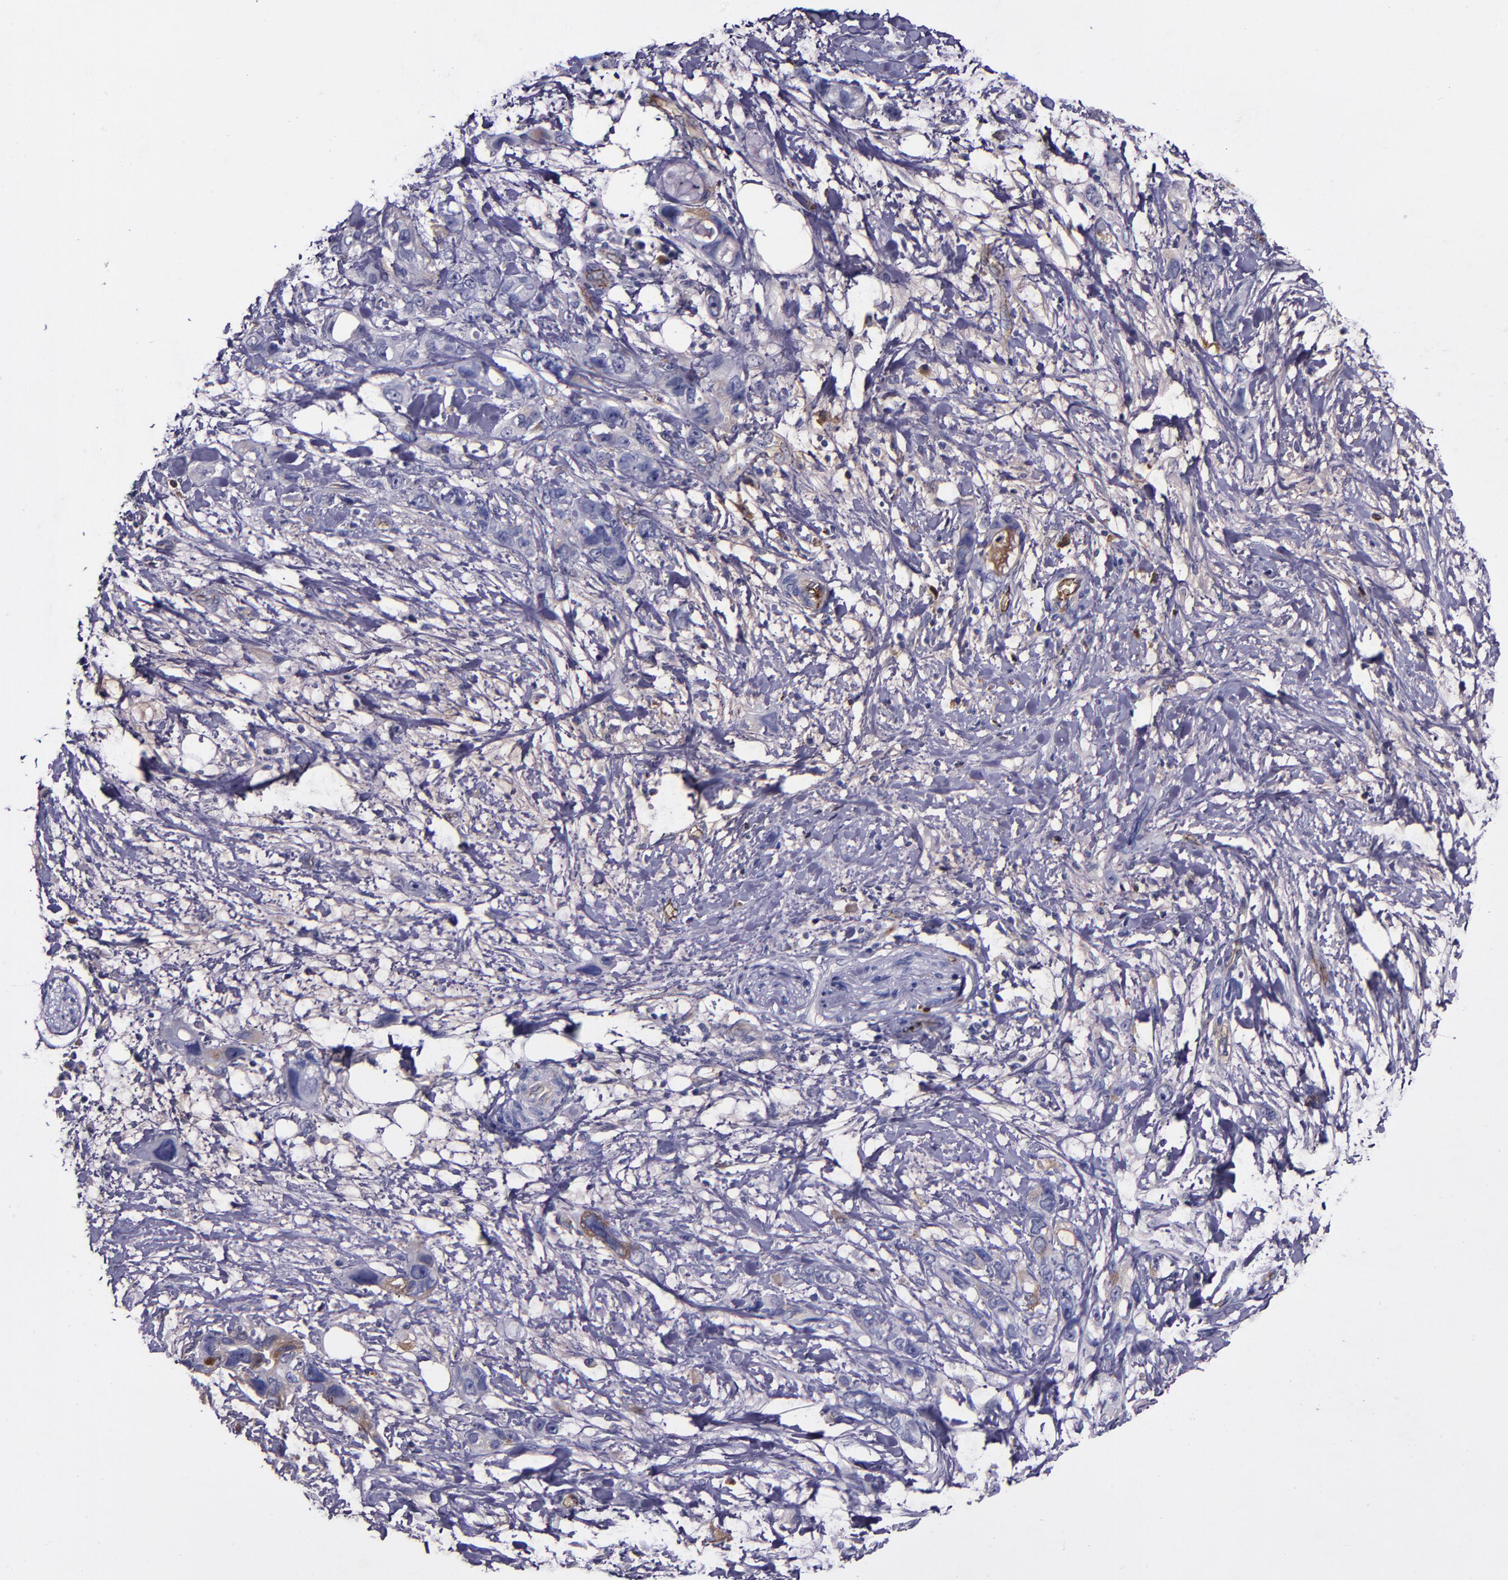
{"staining": {"intensity": "negative", "quantity": "none", "location": "none"}, "tissue": "stomach cancer", "cell_type": "Tumor cells", "image_type": "cancer", "snomed": [{"axis": "morphology", "description": "Adenocarcinoma, NOS"}, {"axis": "topography", "description": "Stomach, upper"}], "caption": "Tumor cells show no significant protein positivity in stomach cancer.", "gene": "A2M", "patient": {"sex": "male", "age": 47}}